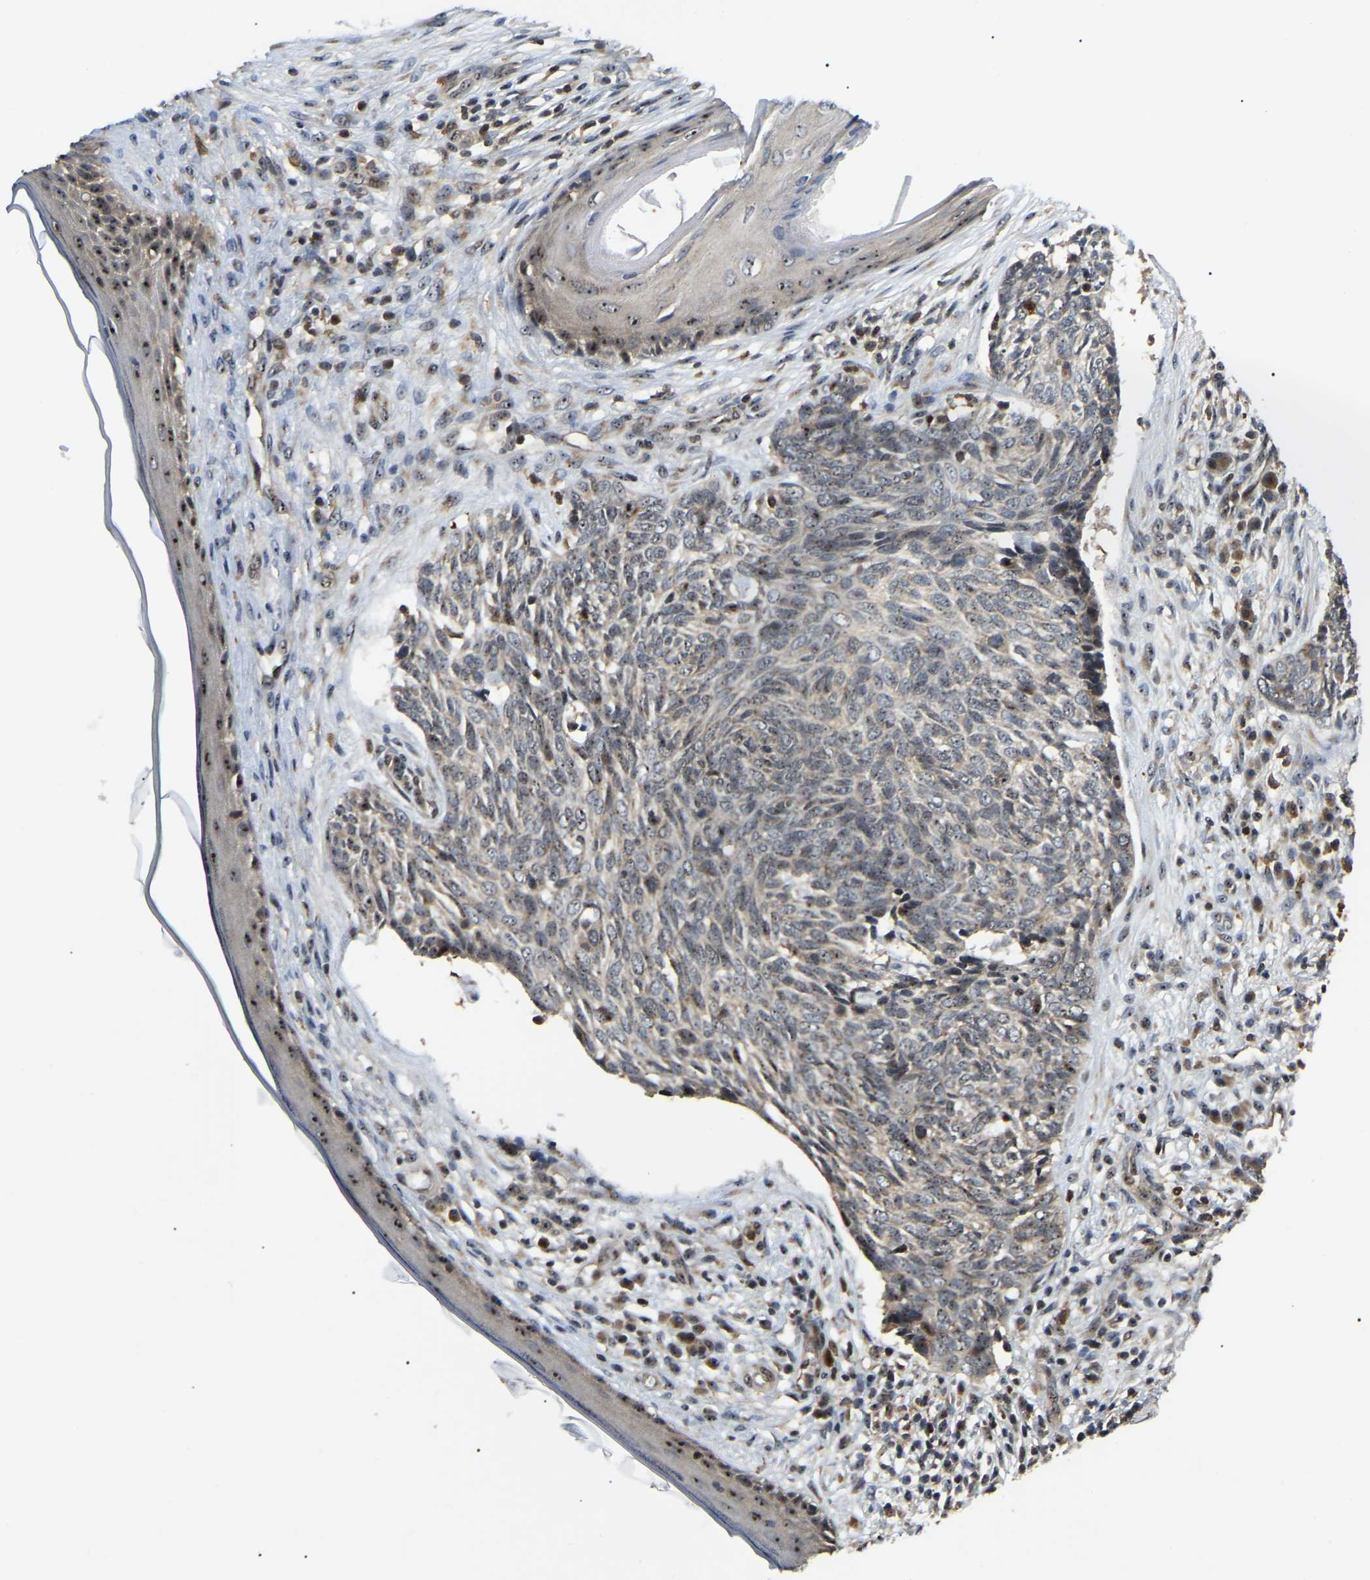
{"staining": {"intensity": "weak", "quantity": "25%-75%", "location": "nuclear"}, "tissue": "skin cancer", "cell_type": "Tumor cells", "image_type": "cancer", "snomed": [{"axis": "morphology", "description": "Basal cell carcinoma"}, {"axis": "topography", "description": "Skin"}], "caption": "Skin basal cell carcinoma was stained to show a protein in brown. There is low levels of weak nuclear staining in approximately 25%-75% of tumor cells.", "gene": "RBM28", "patient": {"sex": "female", "age": 84}}